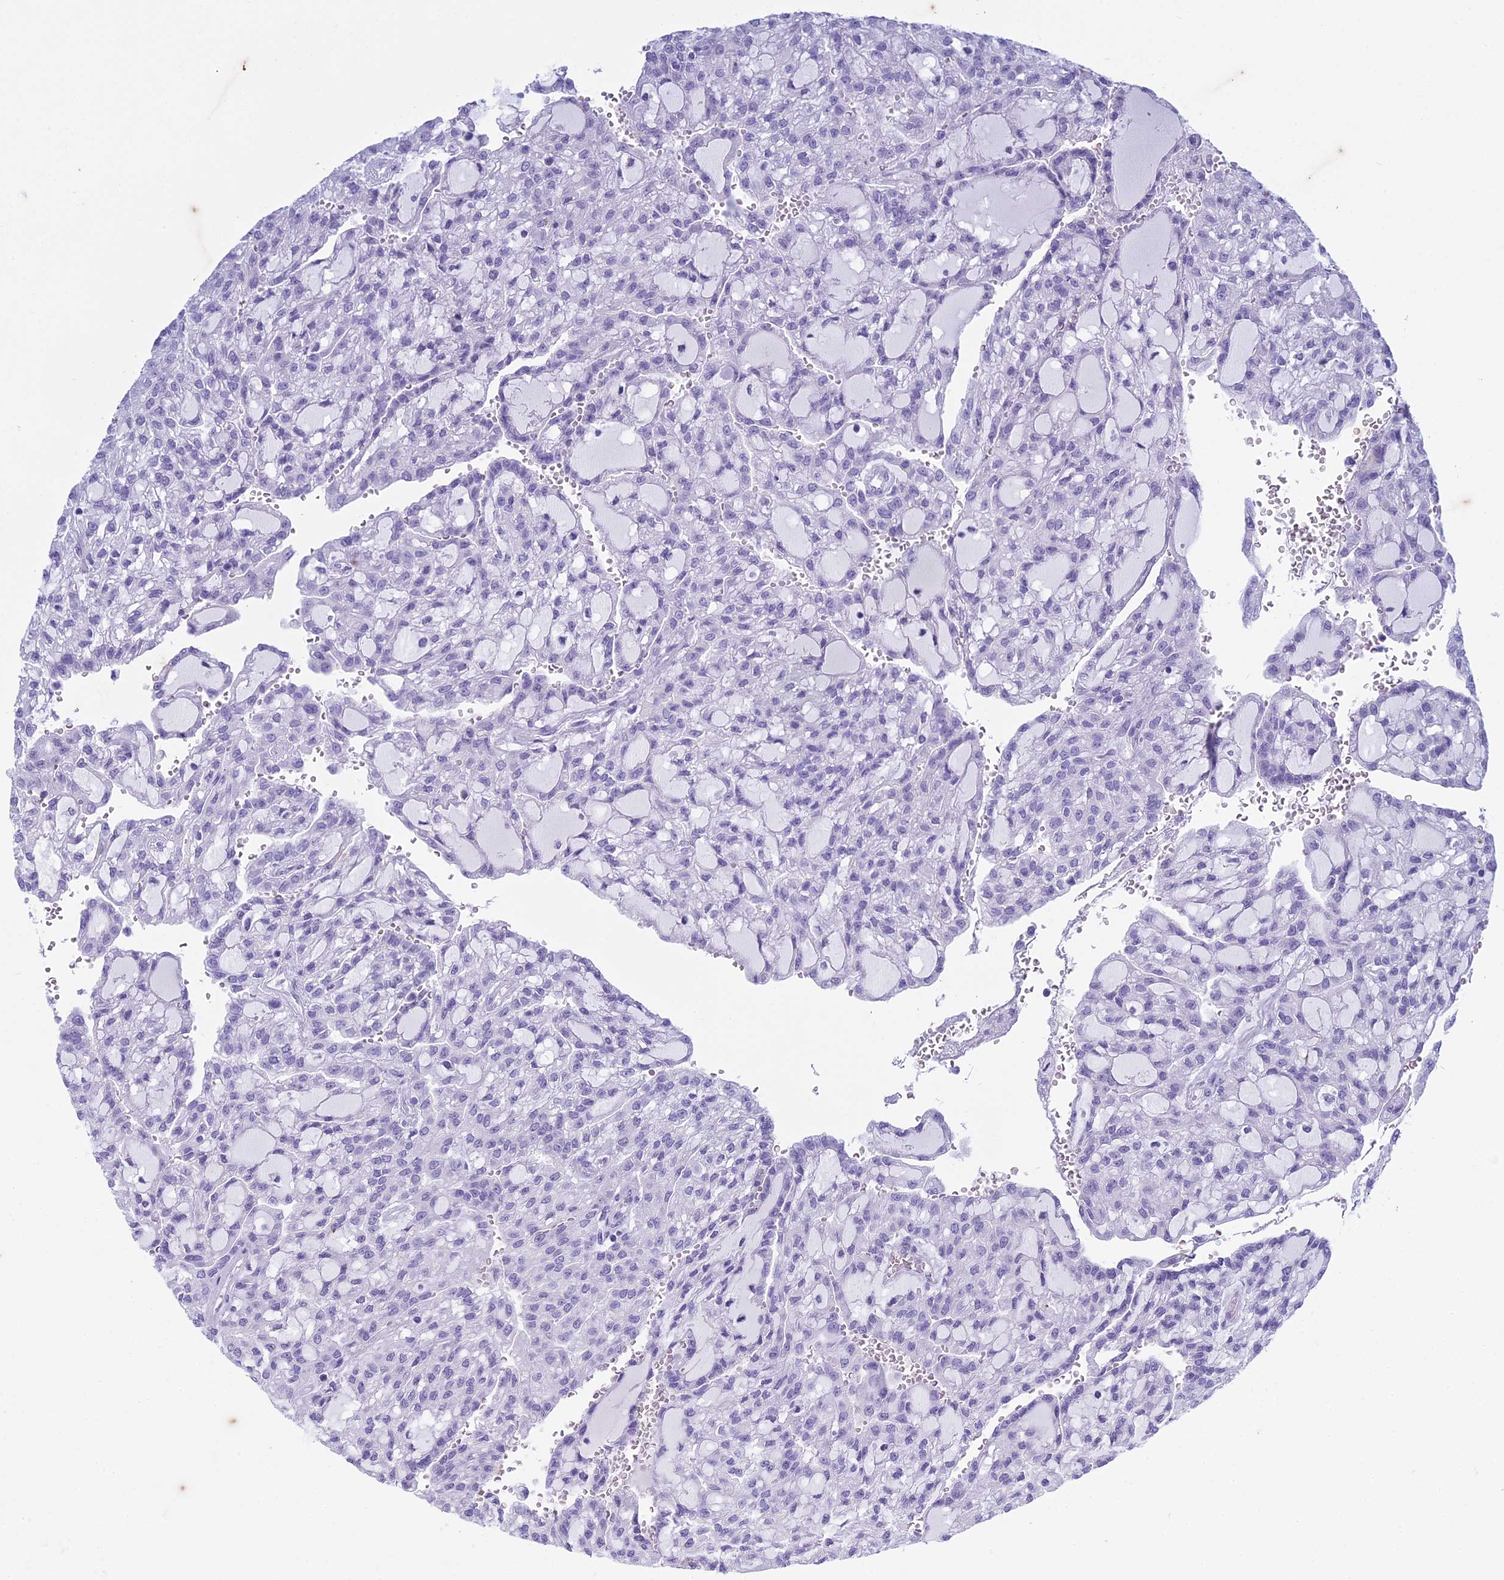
{"staining": {"intensity": "negative", "quantity": "none", "location": "none"}, "tissue": "renal cancer", "cell_type": "Tumor cells", "image_type": "cancer", "snomed": [{"axis": "morphology", "description": "Adenocarcinoma, NOS"}, {"axis": "topography", "description": "Kidney"}], "caption": "DAB (3,3'-diaminobenzidine) immunohistochemical staining of renal cancer (adenocarcinoma) demonstrates no significant staining in tumor cells. (DAB (3,3'-diaminobenzidine) IHC visualized using brightfield microscopy, high magnification).", "gene": "HMGB4", "patient": {"sex": "male", "age": 63}}